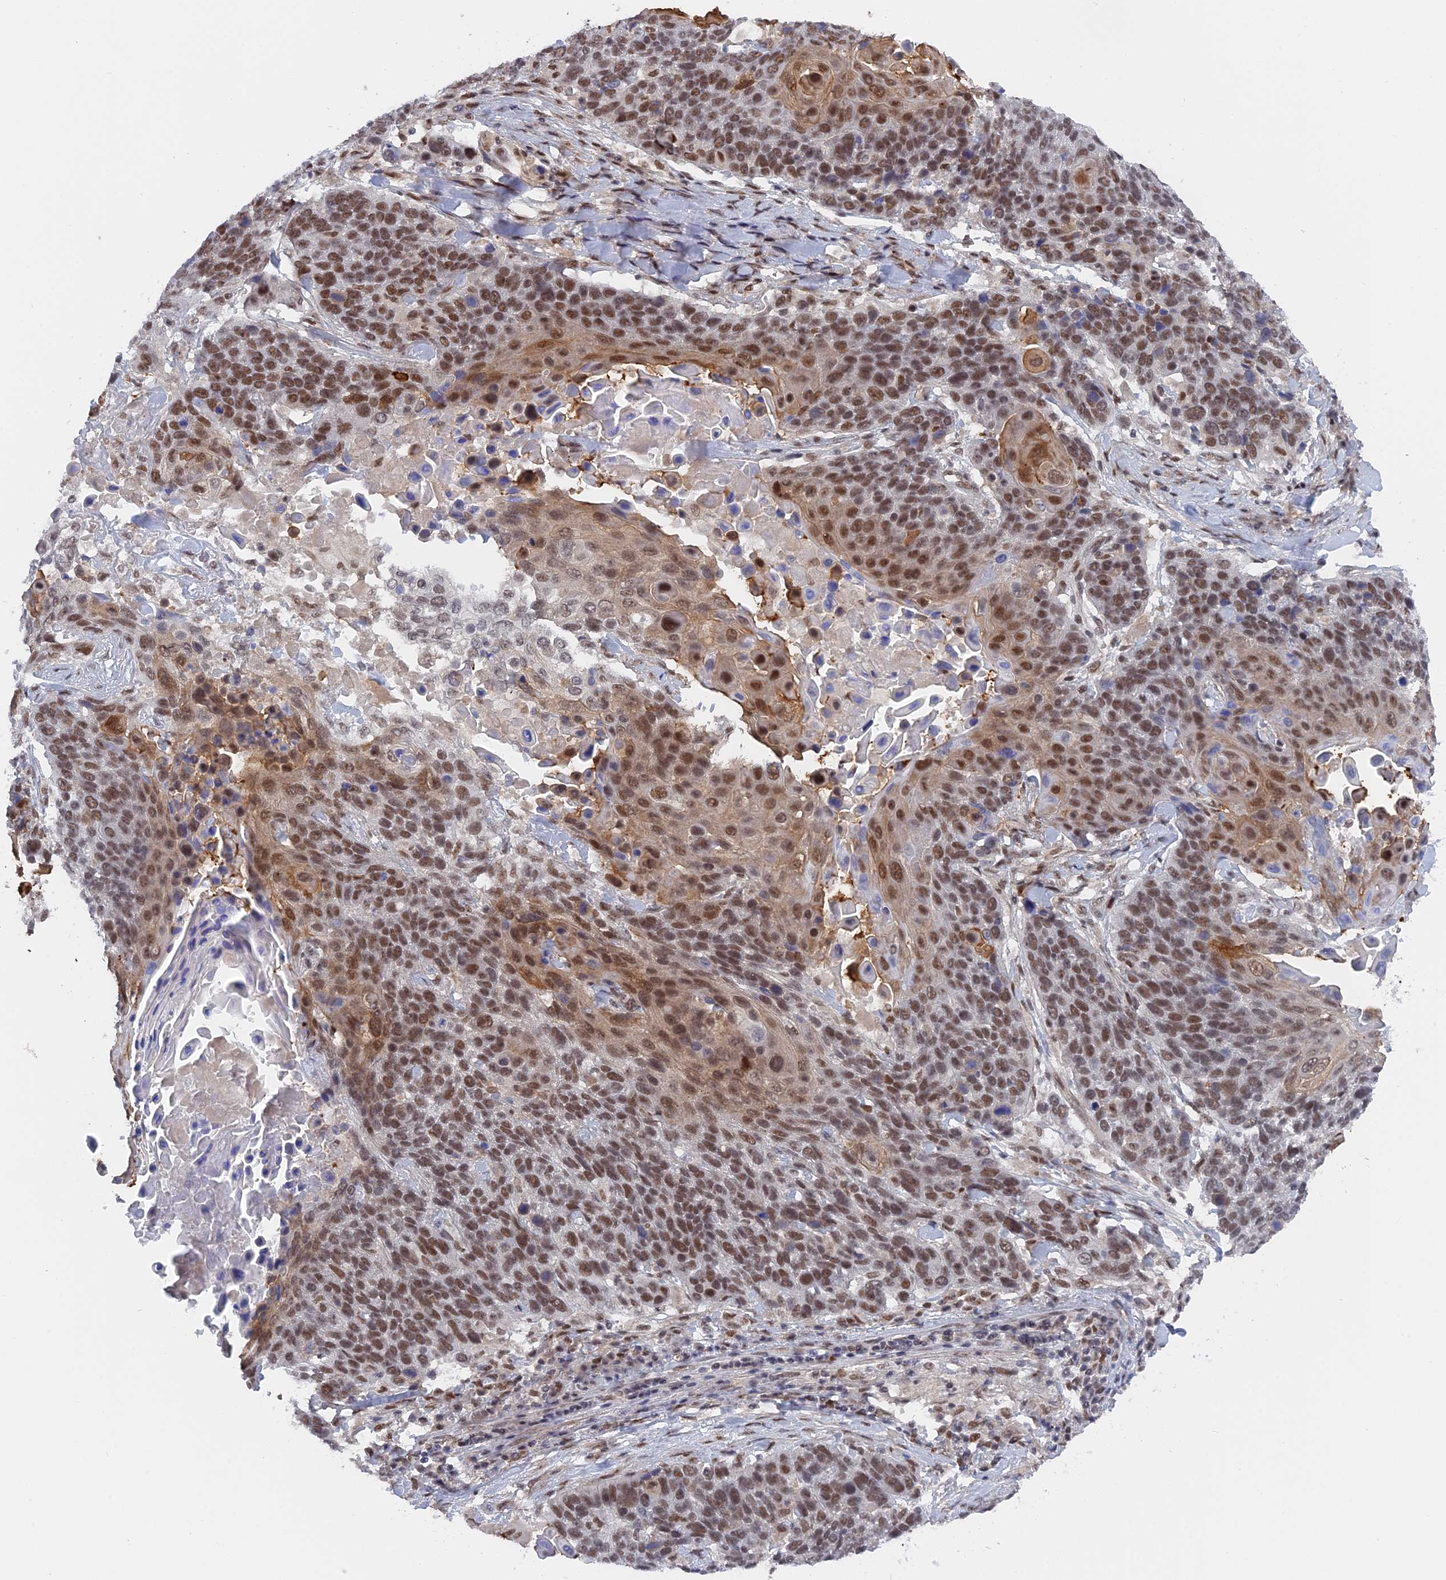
{"staining": {"intensity": "moderate", "quantity": ">75%", "location": "nuclear"}, "tissue": "lung cancer", "cell_type": "Tumor cells", "image_type": "cancer", "snomed": [{"axis": "morphology", "description": "Squamous cell carcinoma, NOS"}, {"axis": "topography", "description": "Lung"}], "caption": "A brown stain labels moderate nuclear expression of a protein in lung squamous cell carcinoma tumor cells. The staining was performed using DAB (3,3'-diaminobenzidine), with brown indicating positive protein expression. Nuclei are stained blue with hematoxylin.", "gene": "CCDC85A", "patient": {"sex": "male", "age": 66}}